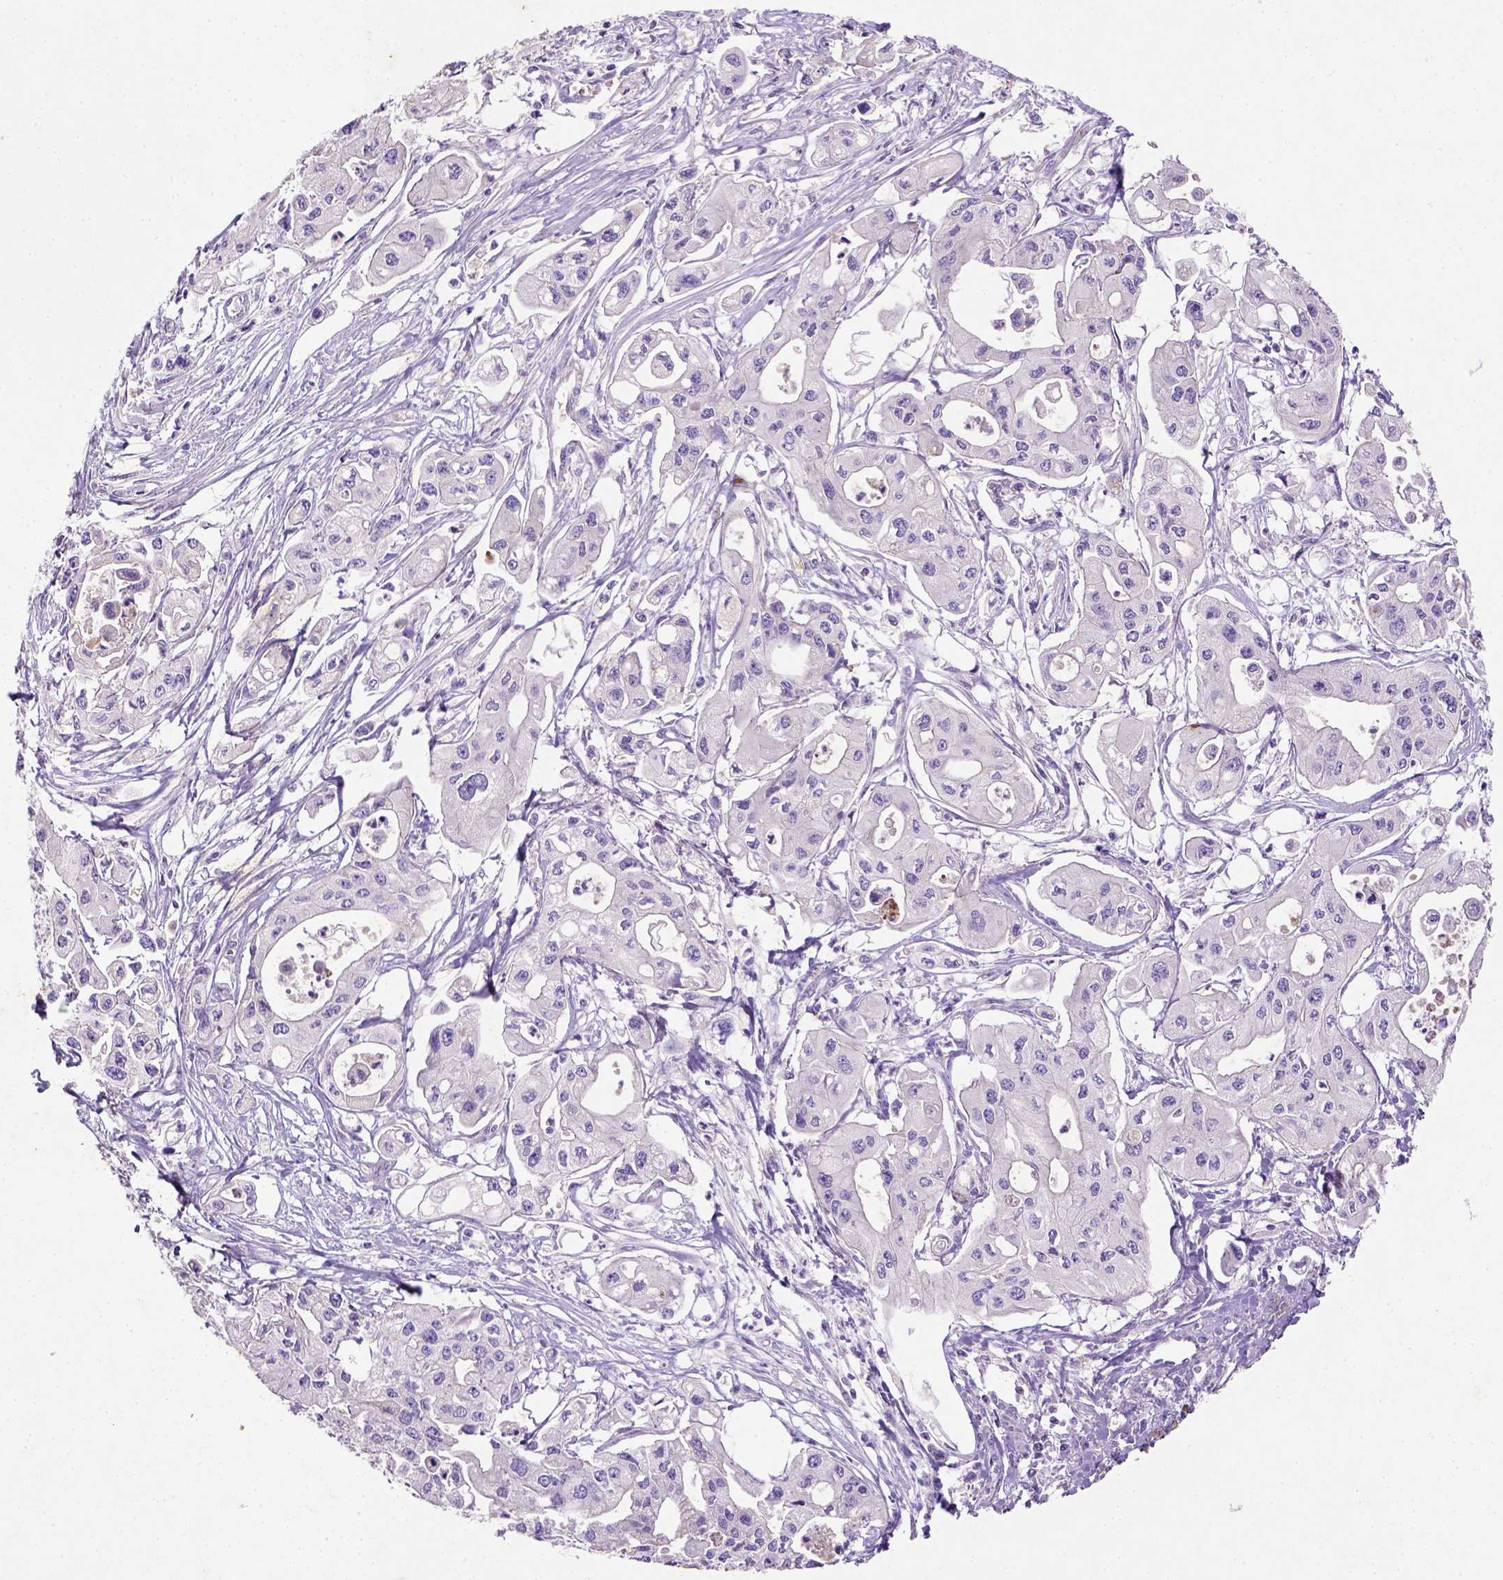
{"staining": {"intensity": "negative", "quantity": "none", "location": "none"}, "tissue": "pancreatic cancer", "cell_type": "Tumor cells", "image_type": "cancer", "snomed": [{"axis": "morphology", "description": "Adenocarcinoma, NOS"}, {"axis": "topography", "description": "Pancreas"}], "caption": "Immunohistochemical staining of human adenocarcinoma (pancreatic) reveals no significant expression in tumor cells.", "gene": "NUDT2", "patient": {"sex": "male", "age": 70}}